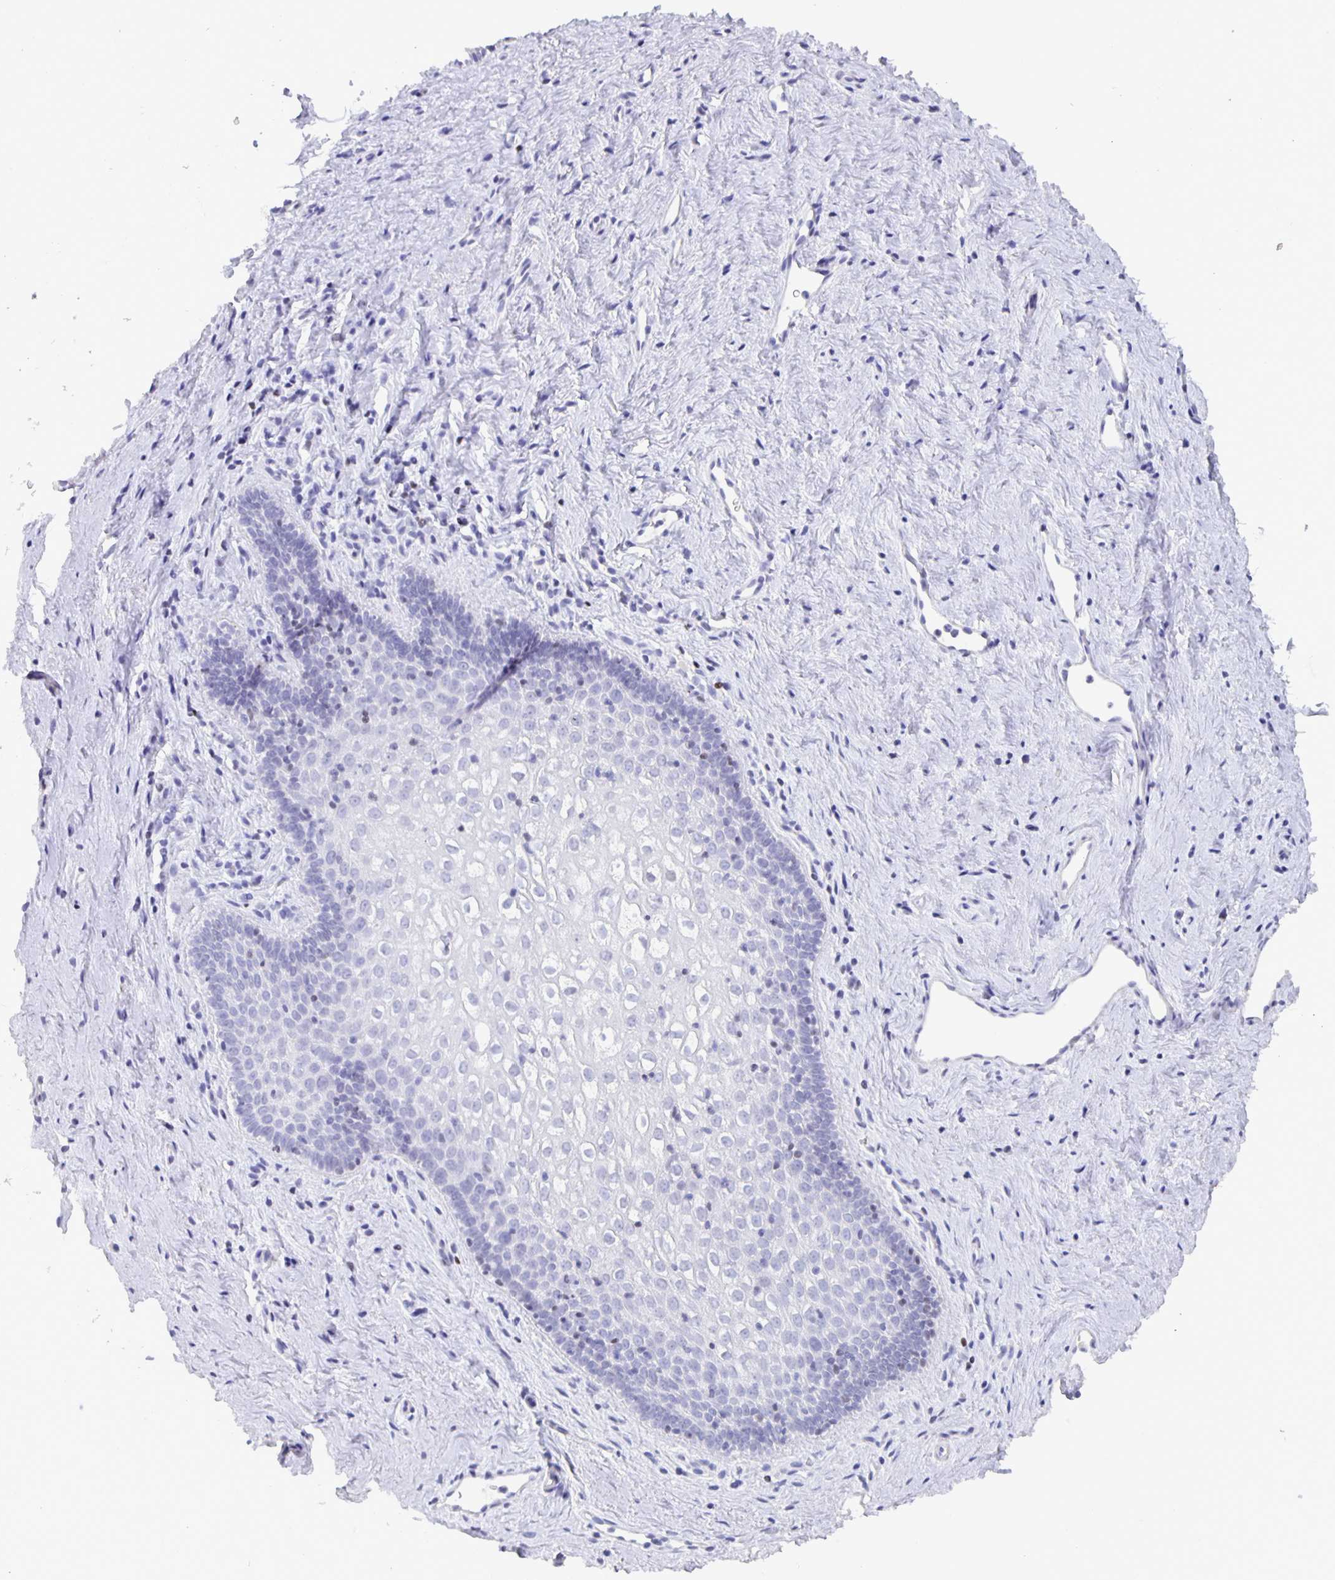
{"staining": {"intensity": "negative", "quantity": "none", "location": "none"}, "tissue": "vagina", "cell_type": "Squamous epithelial cells", "image_type": "normal", "snomed": [{"axis": "morphology", "description": "Normal tissue, NOS"}, {"axis": "topography", "description": "Vagina"}], "caption": "Immunohistochemistry (IHC) of benign human vagina displays no expression in squamous epithelial cells. (Immunohistochemistry (IHC), brightfield microscopy, high magnification).", "gene": "SATB2", "patient": {"sex": "female", "age": 45}}